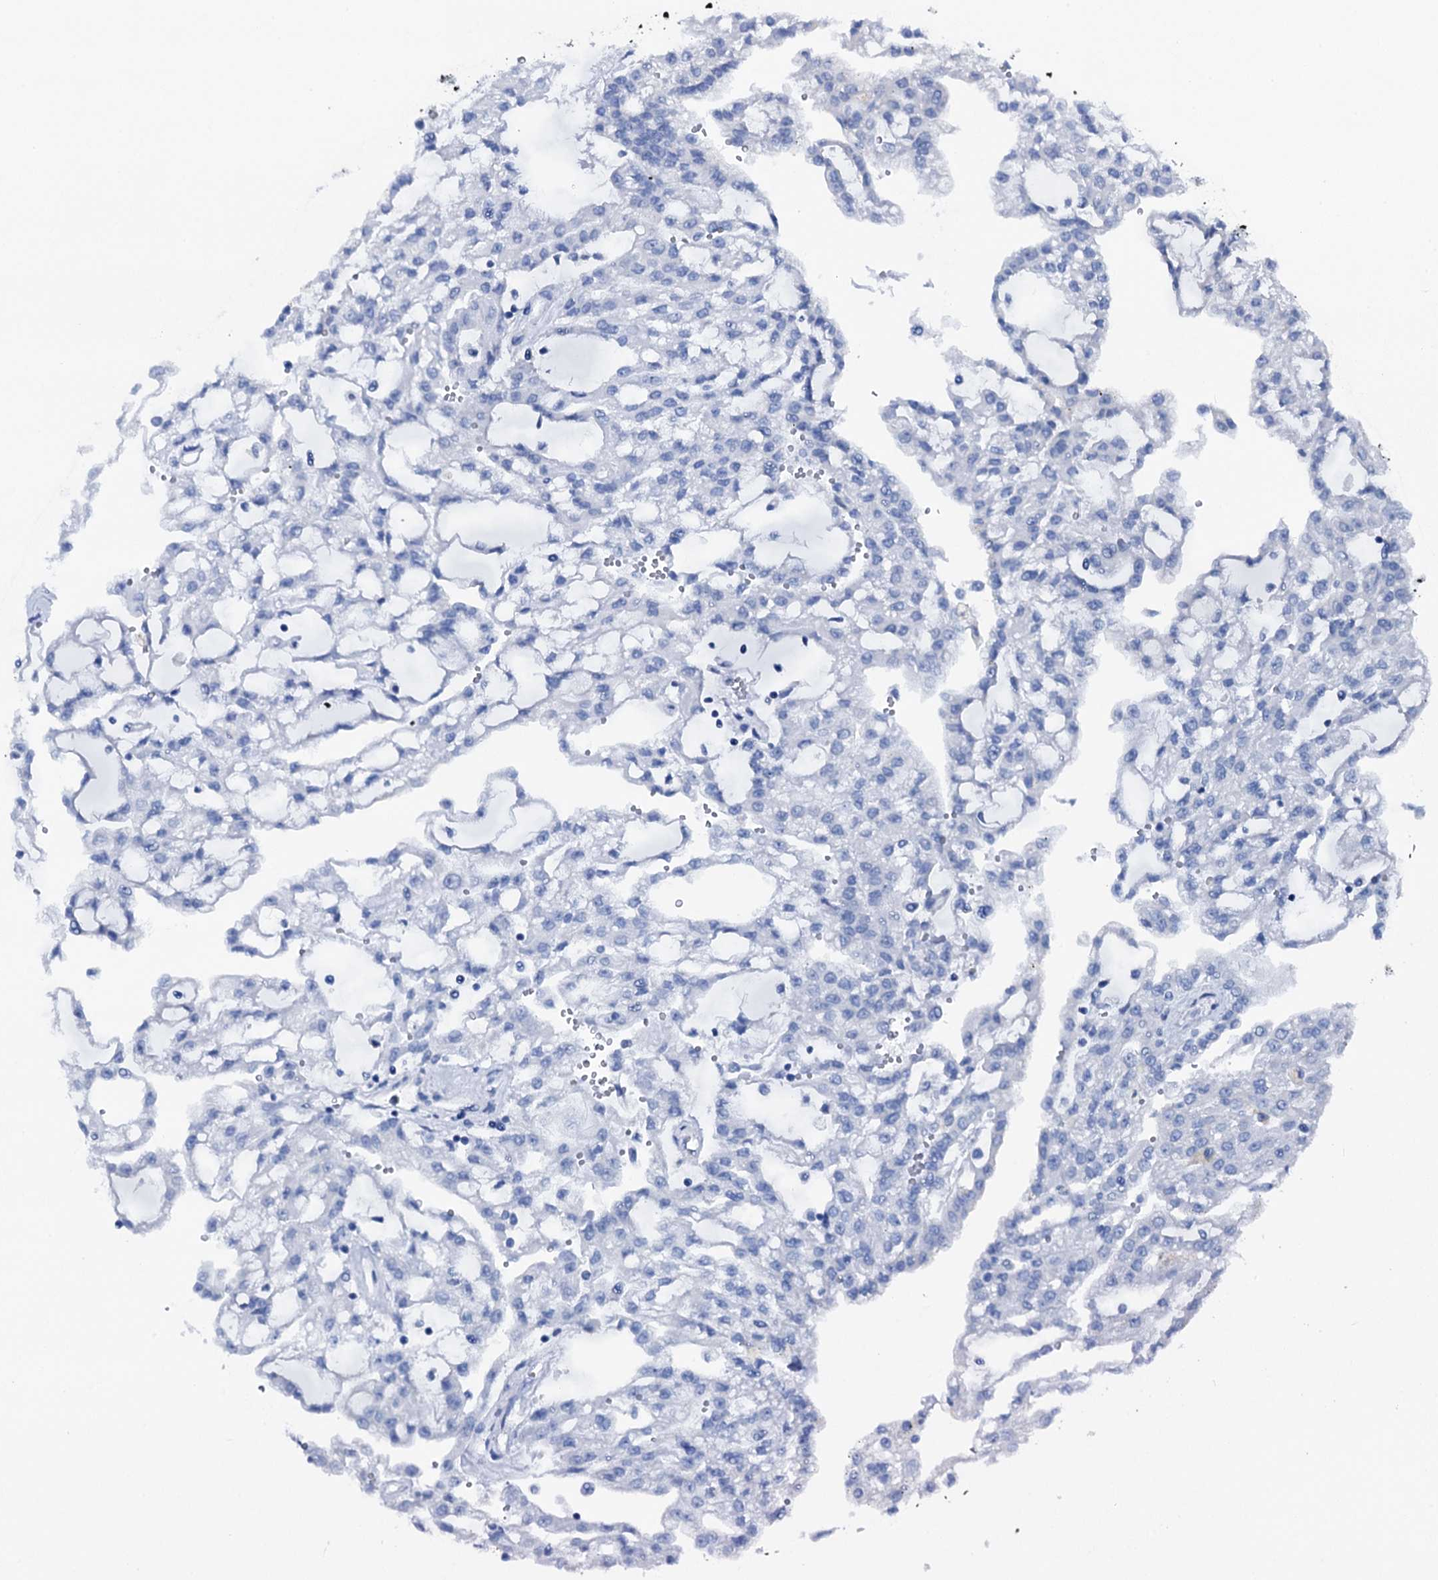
{"staining": {"intensity": "negative", "quantity": "none", "location": "none"}, "tissue": "renal cancer", "cell_type": "Tumor cells", "image_type": "cancer", "snomed": [{"axis": "morphology", "description": "Adenocarcinoma, NOS"}, {"axis": "topography", "description": "Kidney"}], "caption": "DAB (3,3'-diaminobenzidine) immunohistochemical staining of human renal cancer displays no significant positivity in tumor cells.", "gene": "GYS2", "patient": {"sex": "male", "age": 63}}